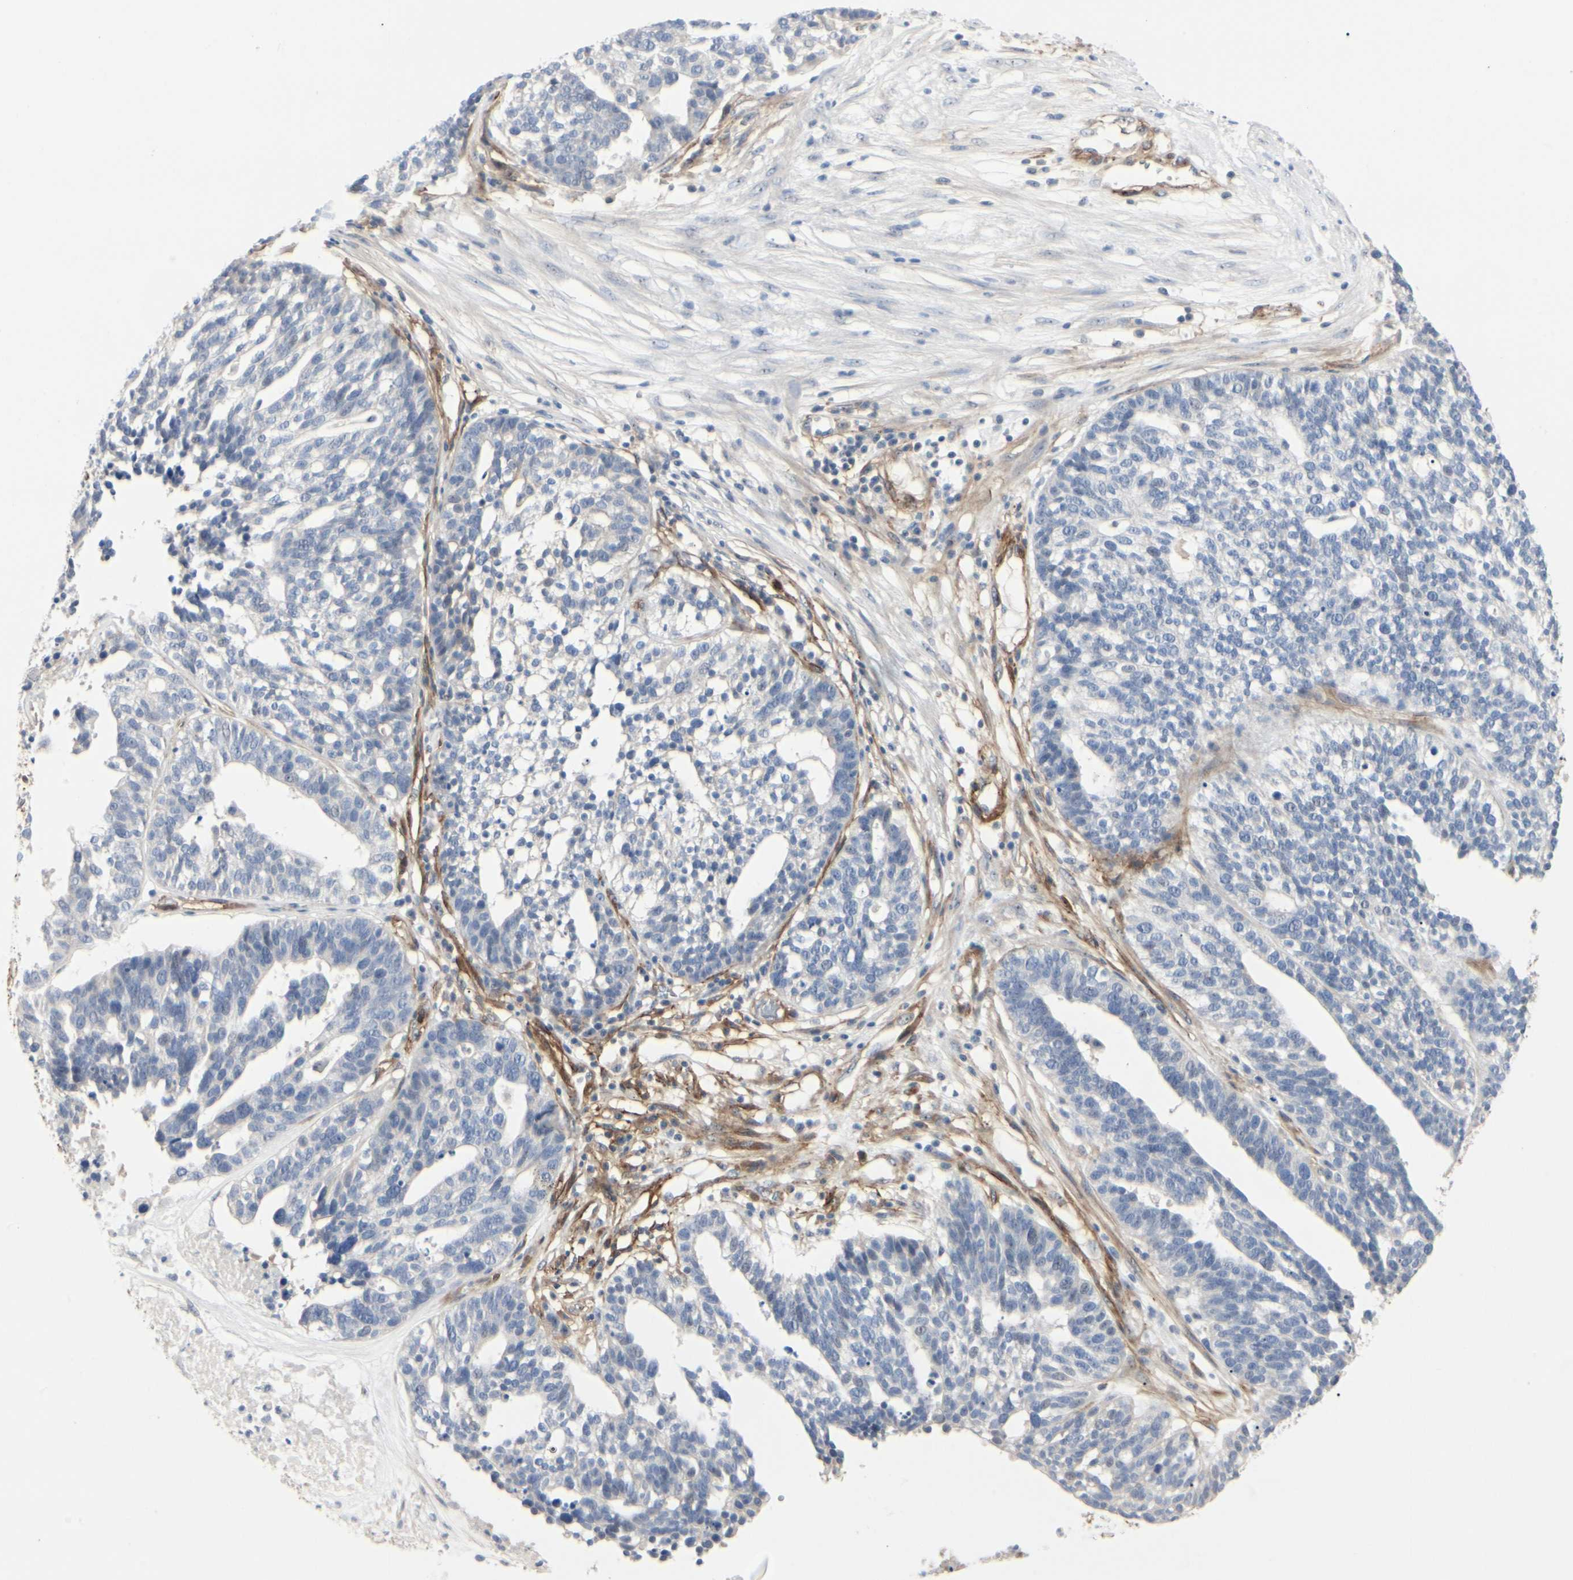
{"staining": {"intensity": "negative", "quantity": "none", "location": "none"}, "tissue": "ovarian cancer", "cell_type": "Tumor cells", "image_type": "cancer", "snomed": [{"axis": "morphology", "description": "Cystadenocarcinoma, serous, NOS"}, {"axis": "topography", "description": "Ovary"}], "caption": "The IHC photomicrograph has no significant expression in tumor cells of ovarian cancer (serous cystadenocarcinoma) tissue.", "gene": "GGT5", "patient": {"sex": "female", "age": 59}}